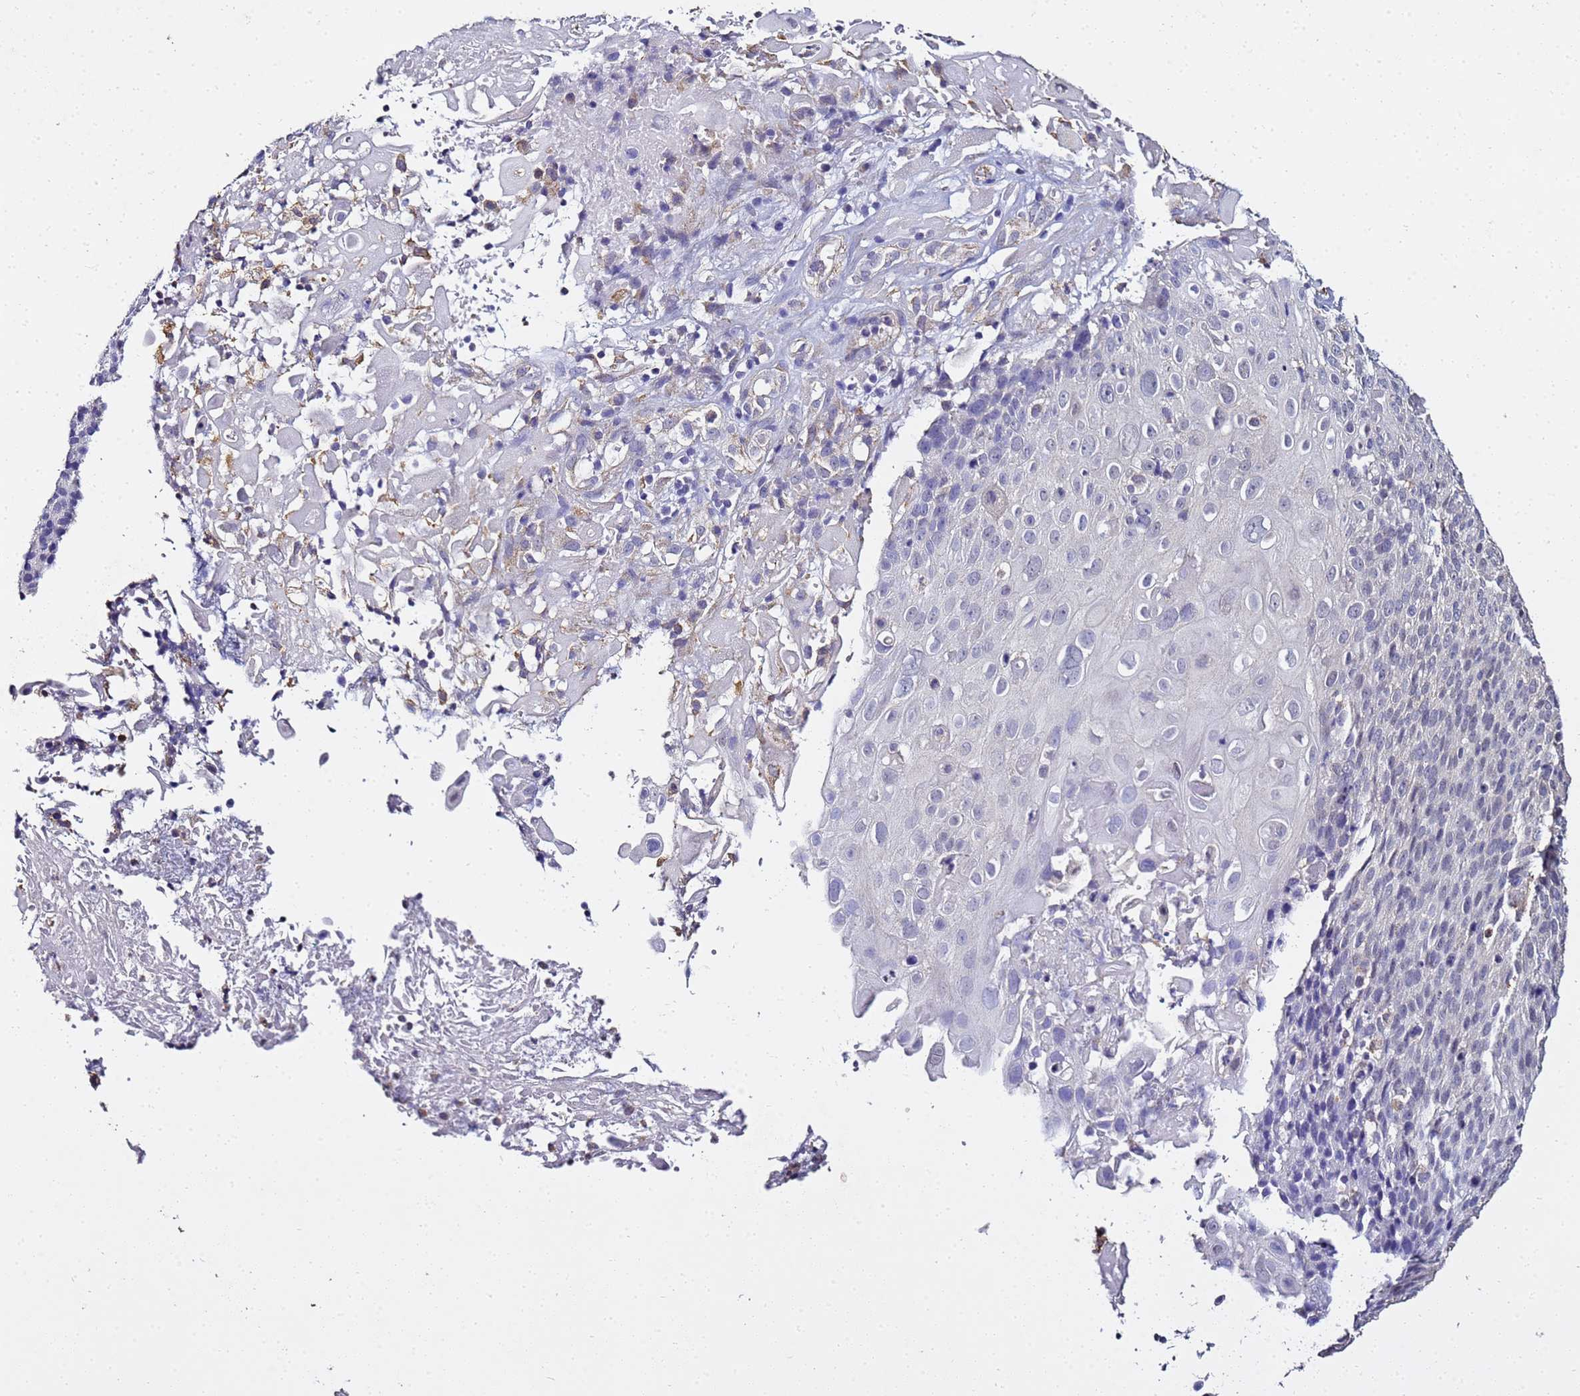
{"staining": {"intensity": "negative", "quantity": "none", "location": "none"}, "tissue": "cervical cancer", "cell_type": "Tumor cells", "image_type": "cancer", "snomed": [{"axis": "morphology", "description": "Squamous cell carcinoma, NOS"}, {"axis": "topography", "description": "Cervix"}], "caption": "This histopathology image is of cervical cancer (squamous cell carcinoma) stained with immunohistochemistry (IHC) to label a protein in brown with the nuclei are counter-stained blue. There is no staining in tumor cells.", "gene": "ENOPH1", "patient": {"sex": "female", "age": 74}}